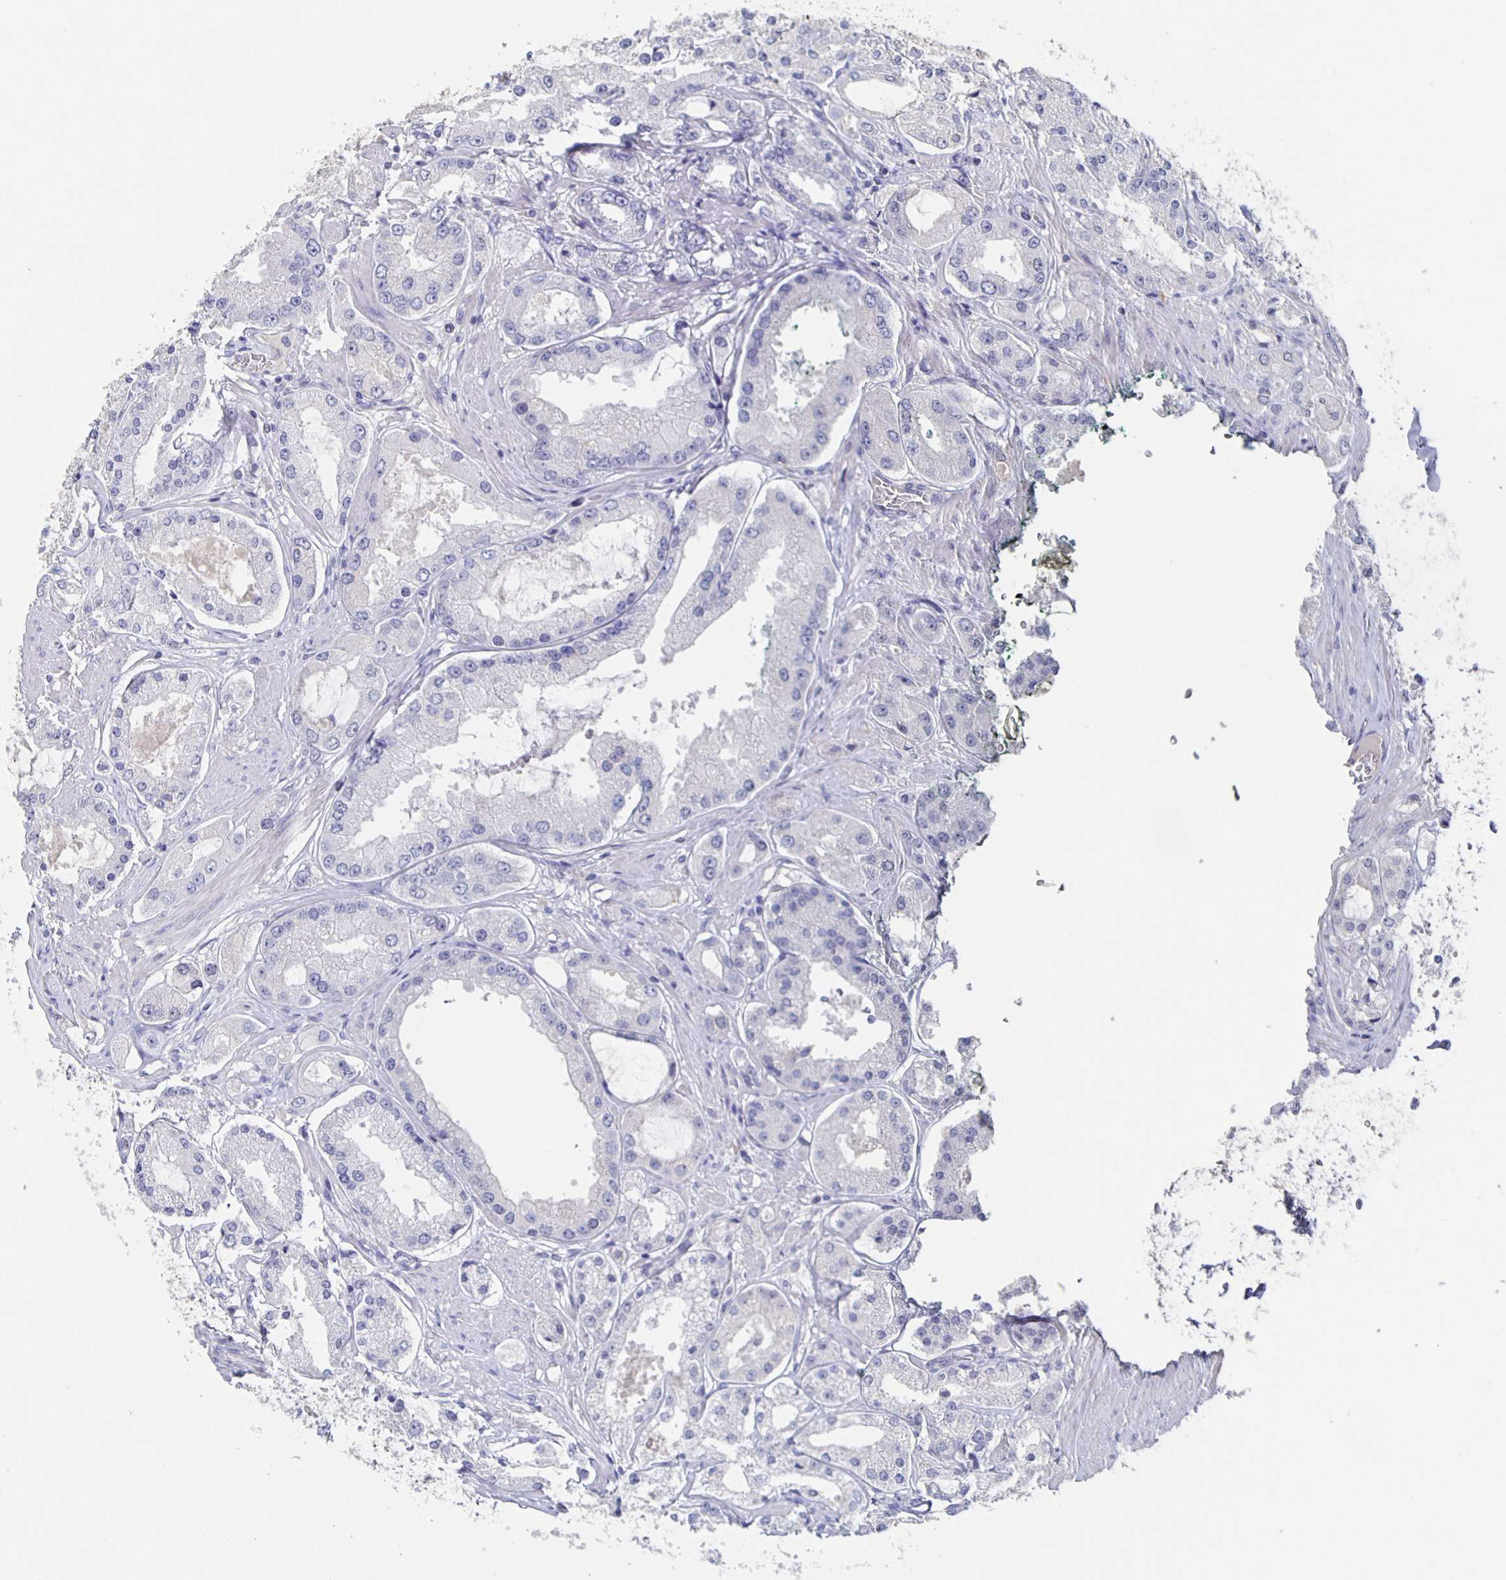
{"staining": {"intensity": "negative", "quantity": "none", "location": "none"}, "tissue": "prostate cancer", "cell_type": "Tumor cells", "image_type": "cancer", "snomed": [{"axis": "morphology", "description": "Adenocarcinoma, High grade"}, {"axis": "topography", "description": "Prostate"}], "caption": "A high-resolution micrograph shows IHC staining of prostate cancer (adenocarcinoma (high-grade)), which exhibits no significant expression in tumor cells. (DAB (3,3'-diaminobenzidine) immunohistochemistry (IHC) with hematoxylin counter stain).", "gene": "CACNA2D2", "patient": {"sex": "male", "age": 69}}